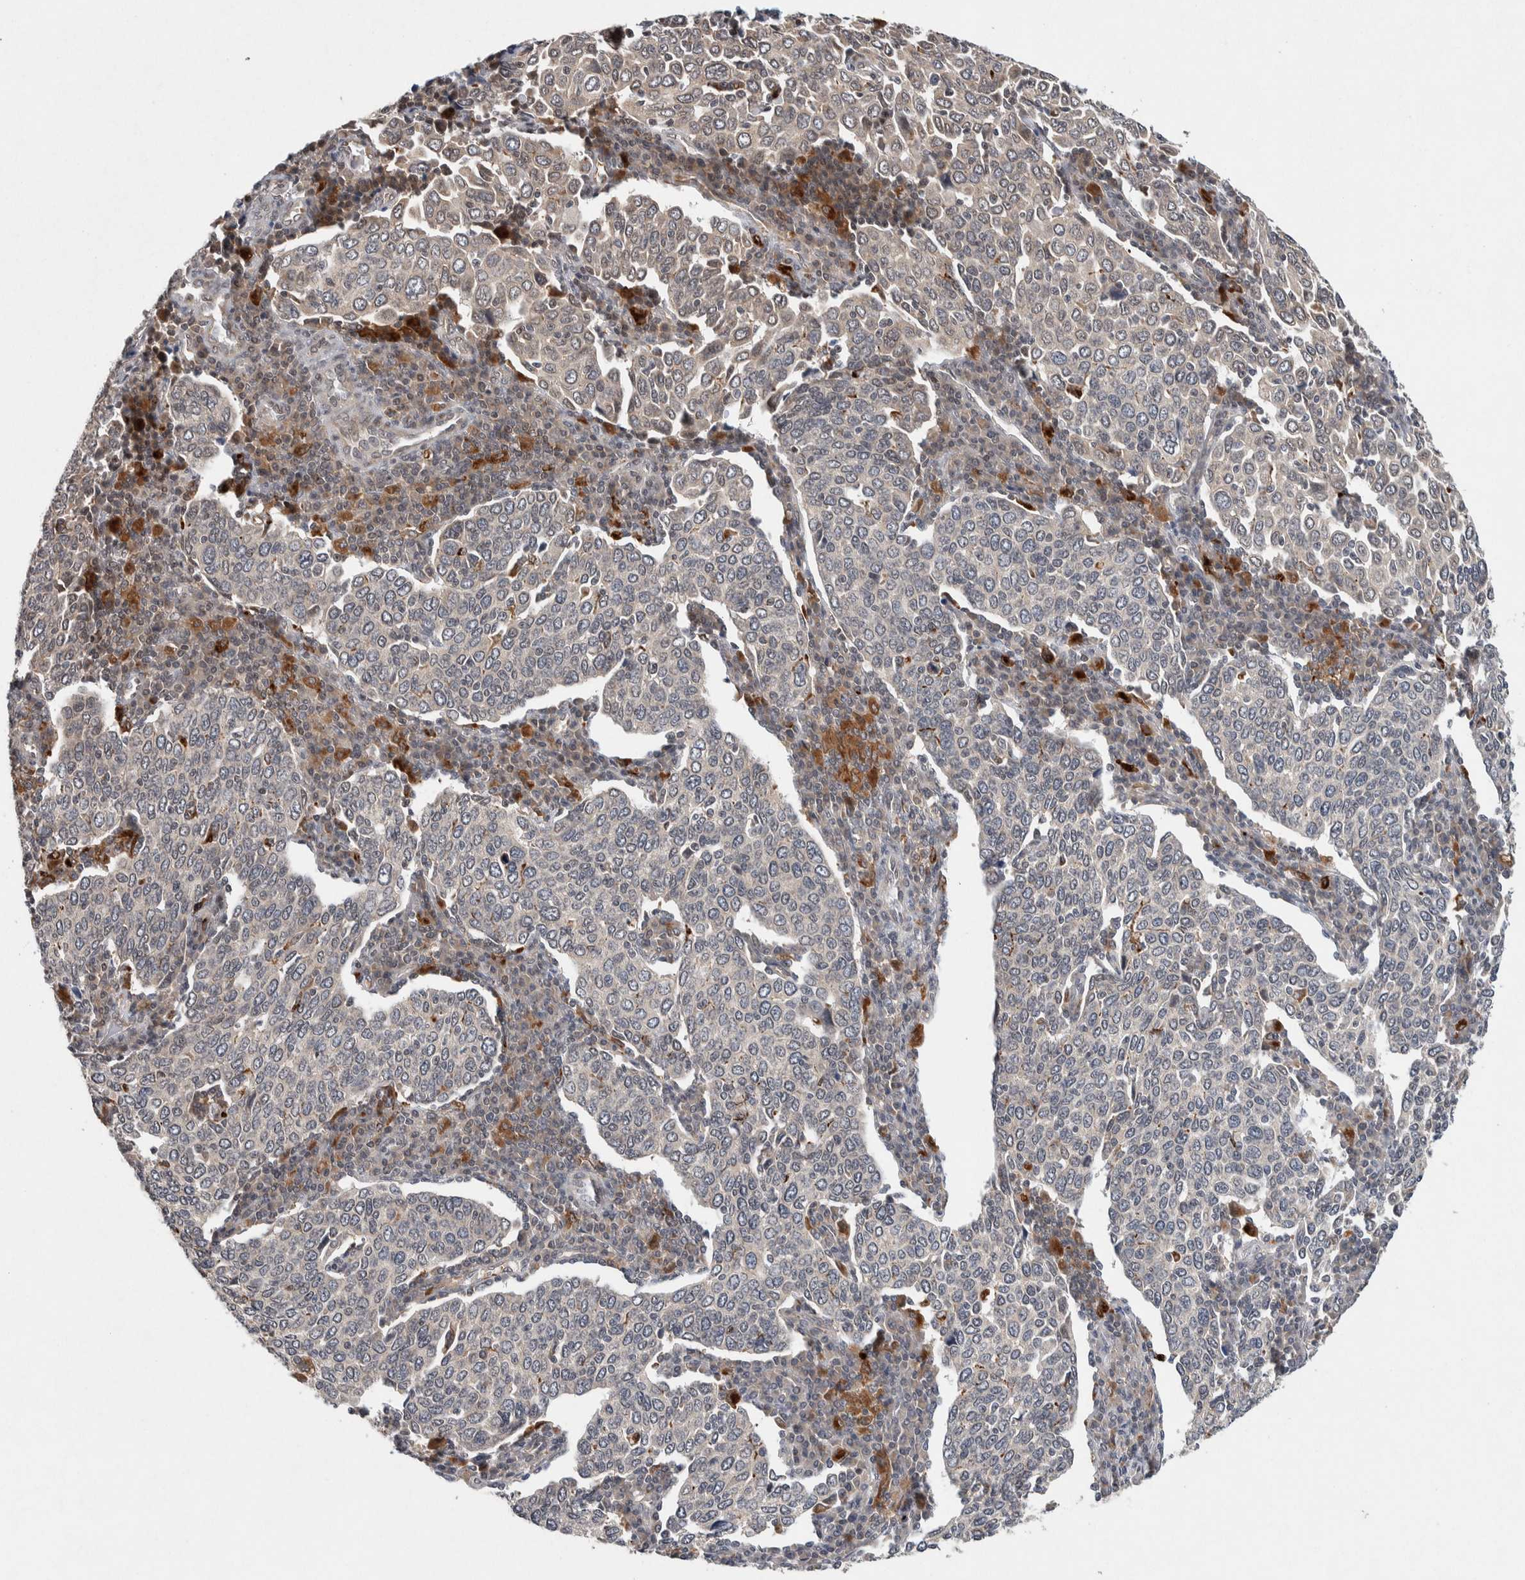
{"staining": {"intensity": "negative", "quantity": "none", "location": "none"}, "tissue": "cervical cancer", "cell_type": "Tumor cells", "image_type": "cancer", "snomed": [{"axis": "morphology", "description": "Squamous cell carcinoma, NOS"}, {"axis": "topography", "description": "Cervix"}], "caption": "IHC photomicrograph of neoplastic tissue: human squamous cell carcinoma (cervical) stained with DAB exhibits no significant protein positivity in tumor cells.", "gene": "KCNK1", "patient": {"sex": "female", "age": 40}}